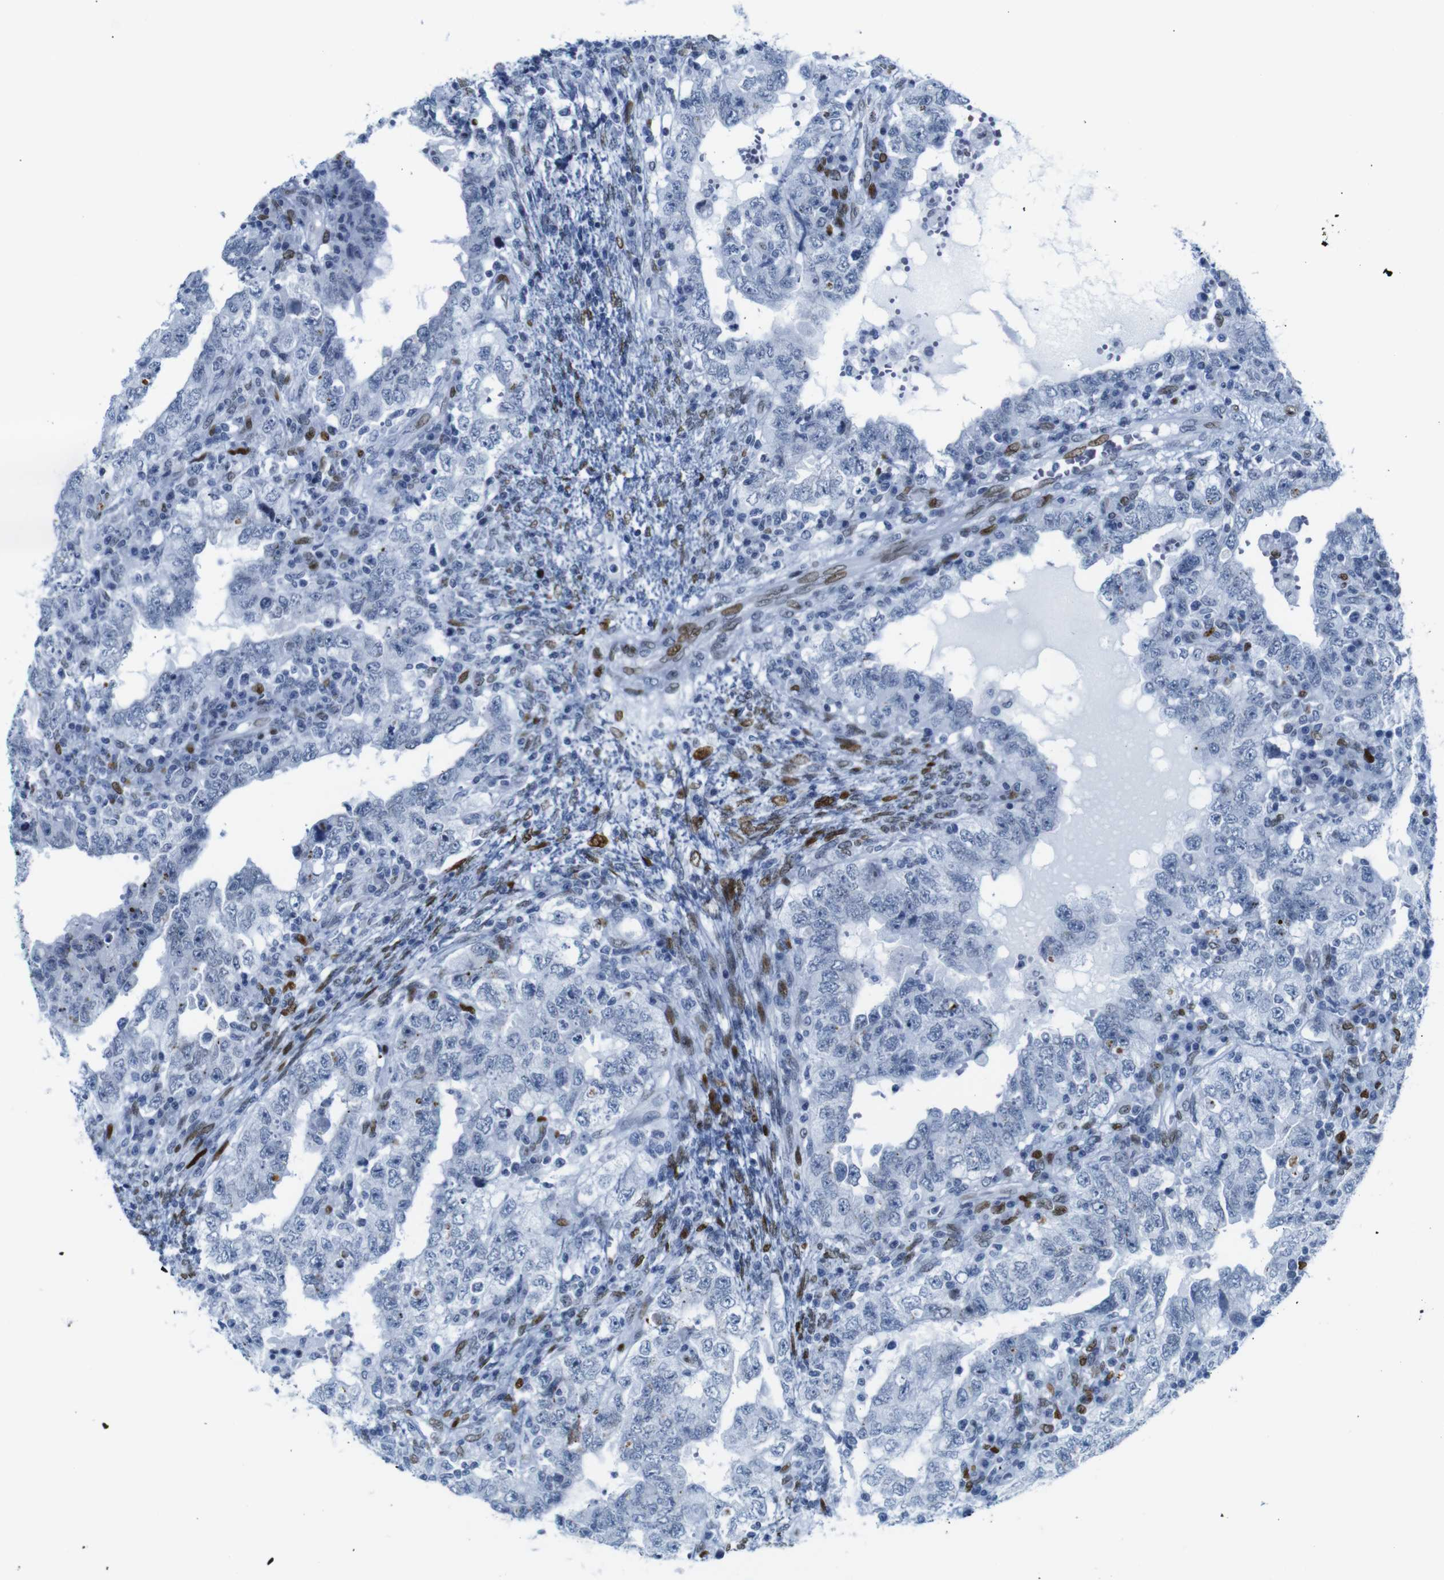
{"staining": {"intensity": "negative", "quantity": "none", "location": "none"}, "tissue": "testis cancer", "cell_type": "Tumor cells", "image_type": "cancer", "snomed": [{"axis": "morphology", "description": "Carcinoma, Embryonal, NOS"}, {"axis": "topography", "description": "Testis"}], "caption": "This micrograph is of testis cancer (embryonal carcinoma) stained with immunohistochemistry to label a protein in brown with the nuclei are counter-stained blue. There is no staining in tumor cells.", "gene": "NPIPB15", "patient": {"sex": "male", "age": 26}}